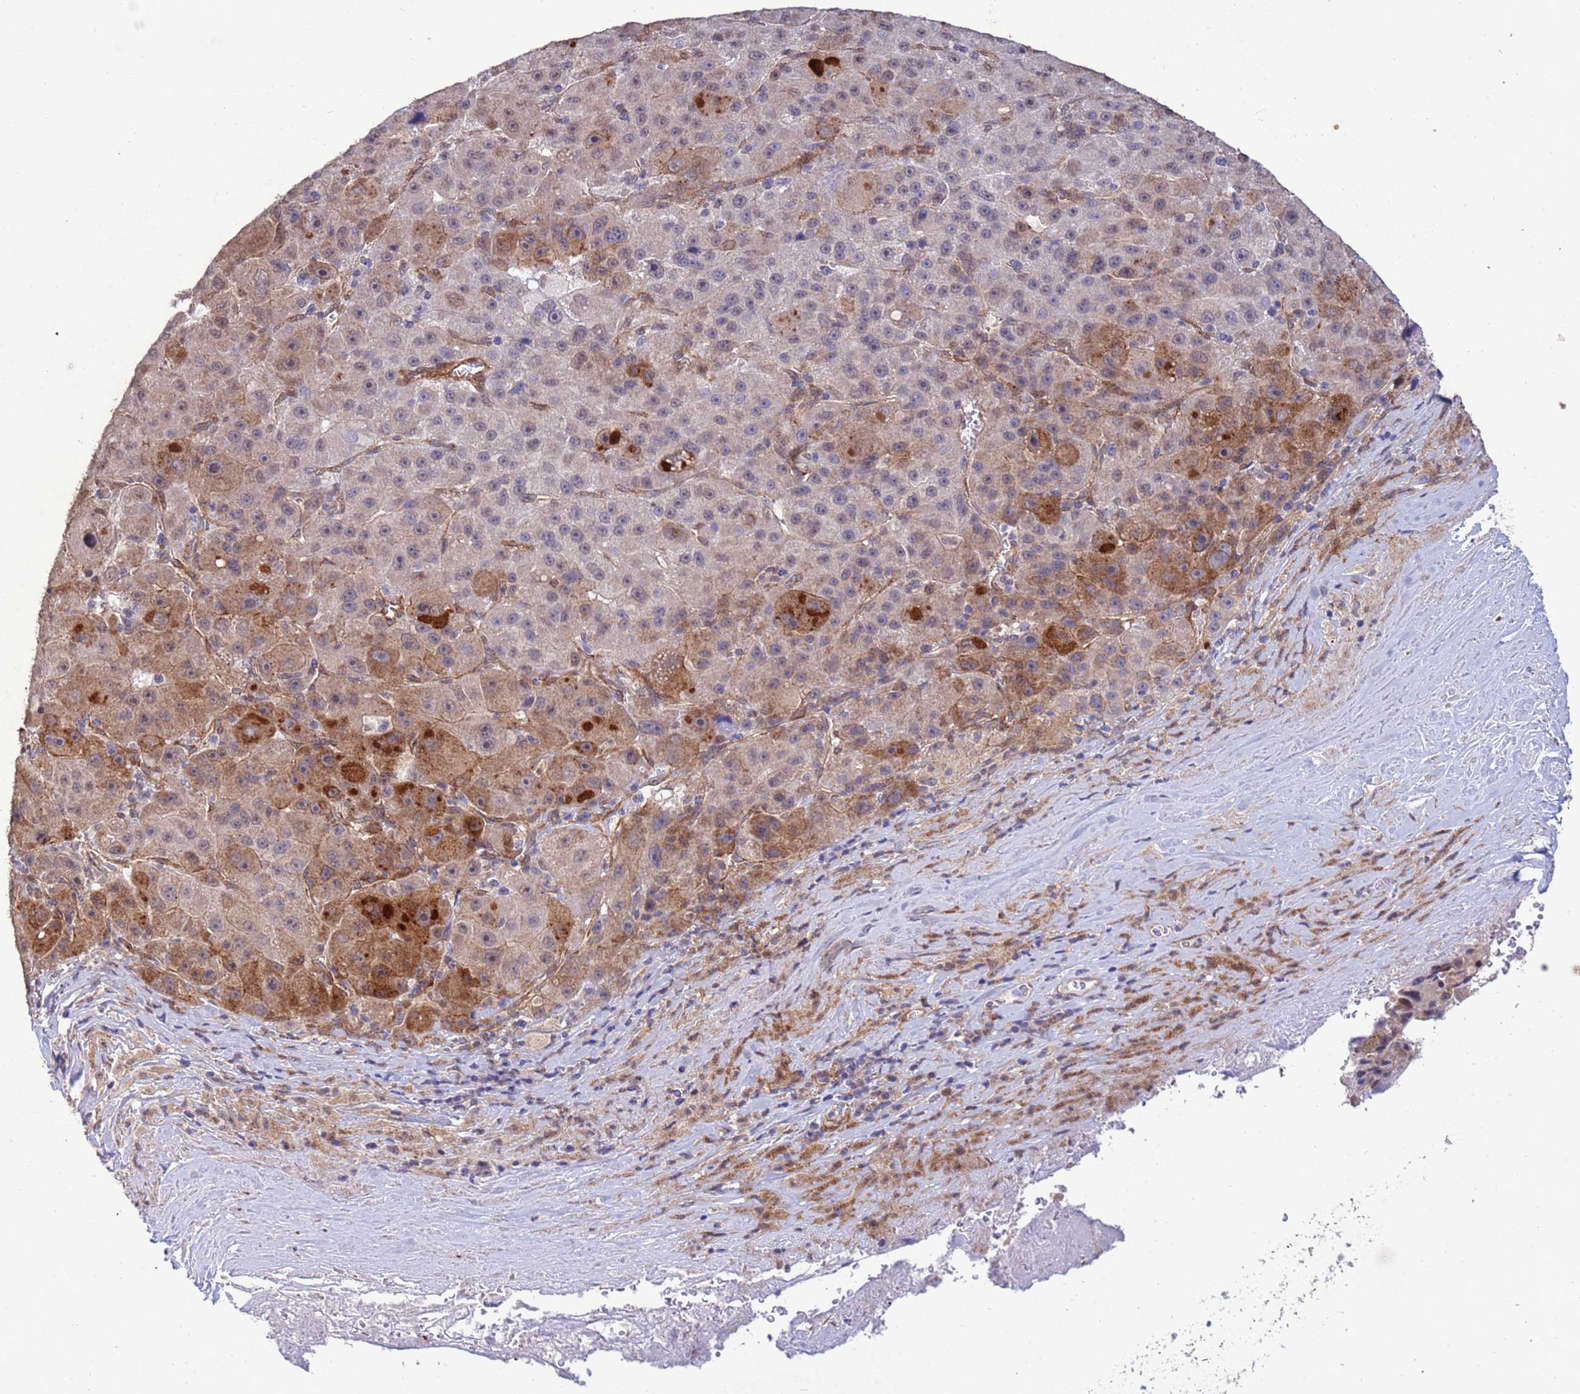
{"staining": {"intensity": "moderate", "quantity": "<25%", "location": "cytoplasmic/membranous"}, "tissue": "liver cancer", "cell_type": "Tumor cells", "image_type": "cancer", "snomed": [{"axis": "morphology", "description": "Carcinoma, Hepatocellular, NOS"}, {"axis": "topography", "description": "Liver"}], "caption": "A micrograph showing moderate cytoplasmic/membranous staining in about <25% of tumor cells in hepatocellular carcinoma (liver), as visualized by brown immunohistochemical staining.", "gene": "TRIP6", "patient": {"sex": "male", "age": 76}}